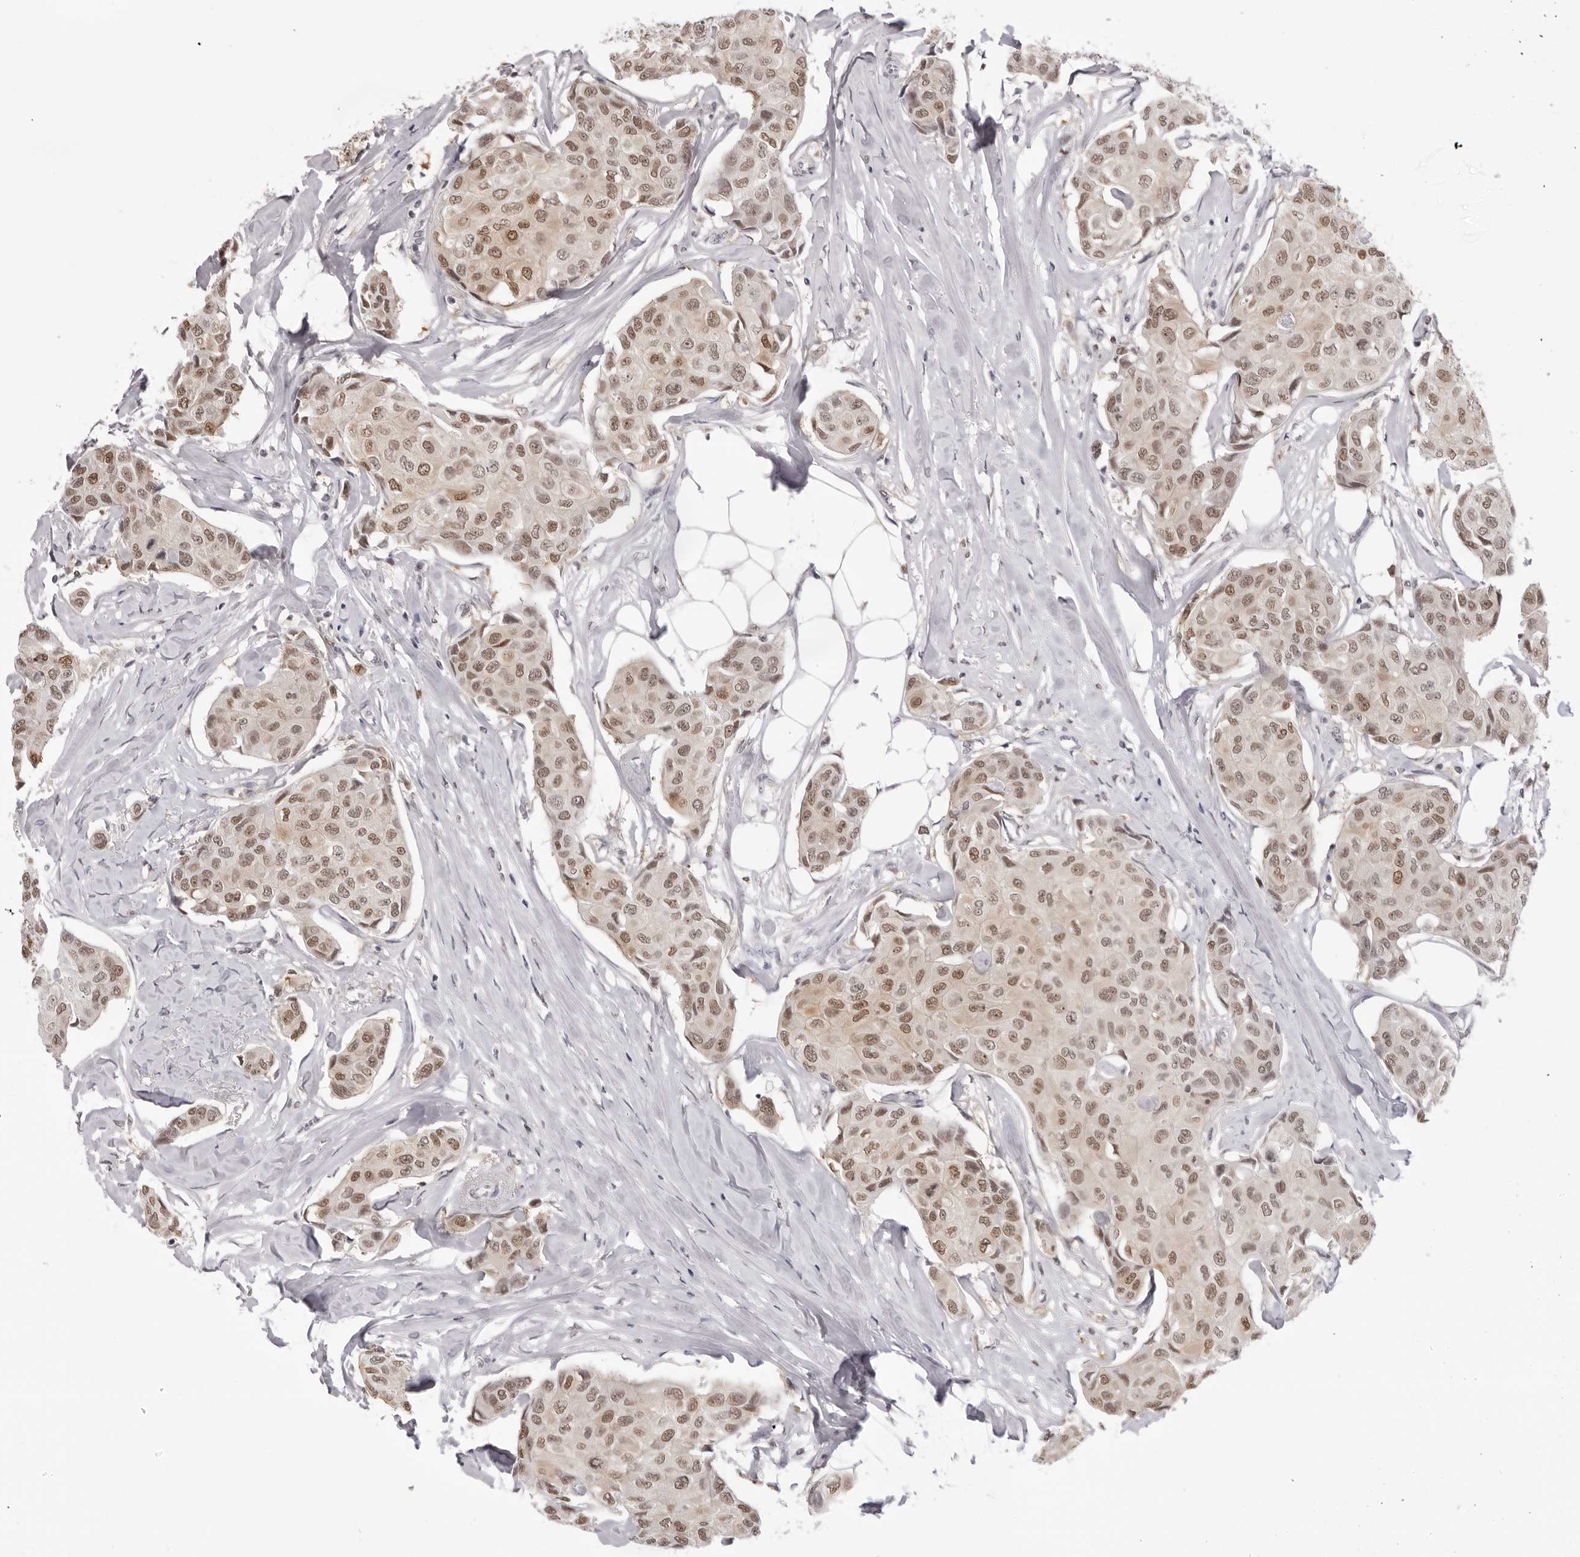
{"staining": {"intensity": "moderate", "quantity": ">75%", "location": "nuclear"}, "tissue": "breast cancer", "cell_type": "Tumor cells", "image_type": "cancer", "snomed": [{"axis": "morphology", "description": "Duct carcinoma"}, {"axis": "topography", "description": "Breast"}], "caption": "The immunohistochemical stain highlights moderate nuclear expression in tumor cells of invasive ductal carcinoma (breast) tissue. (IHC, brightfield microscopy, high magnification).", "gene": "HSPA4", "patient": {"sex": "female", "age": 80}}